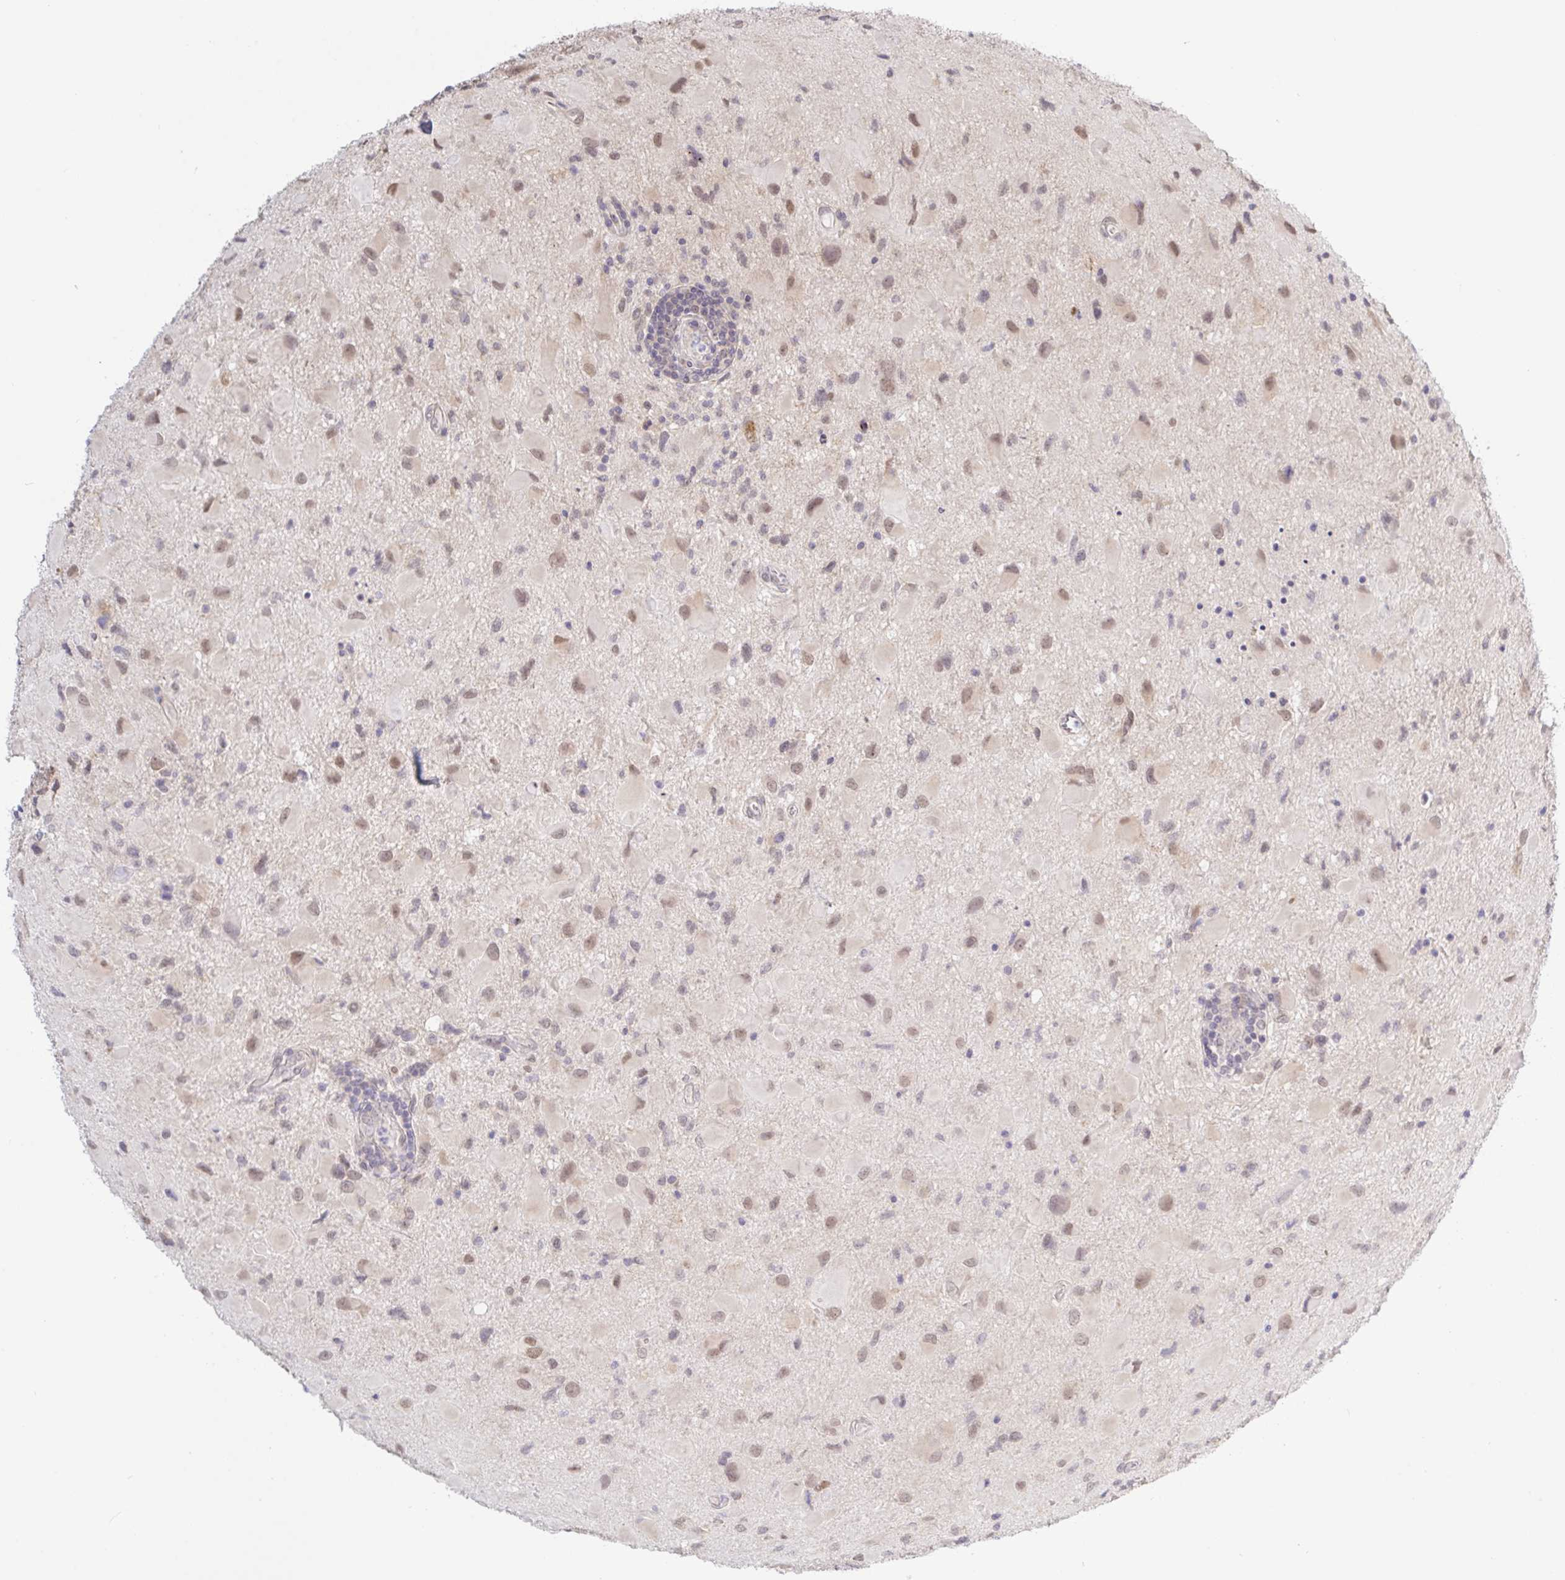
{"staining": {"intensity": "moderate", "quantity": "25%-75%", "location": "nuclear"}, "tissue": "glioma", "cell_type": "Tumor cells", "image_type": "cancer", "snomed": [{"axis": "morphology", "description": "Glioma, malignant, Low grade"}, {"axis": "topography", "description": "Brain"}], "caption": "Immunohistochemical staining of human glioma reveals moderate nuclear protein expression in about 25%-75% of tumor cells. The protein of interest is shown in brown color, while the nuclei are stained blue.", "gene": "HYPK", "patient": {"sex": "female", "age": 32}}